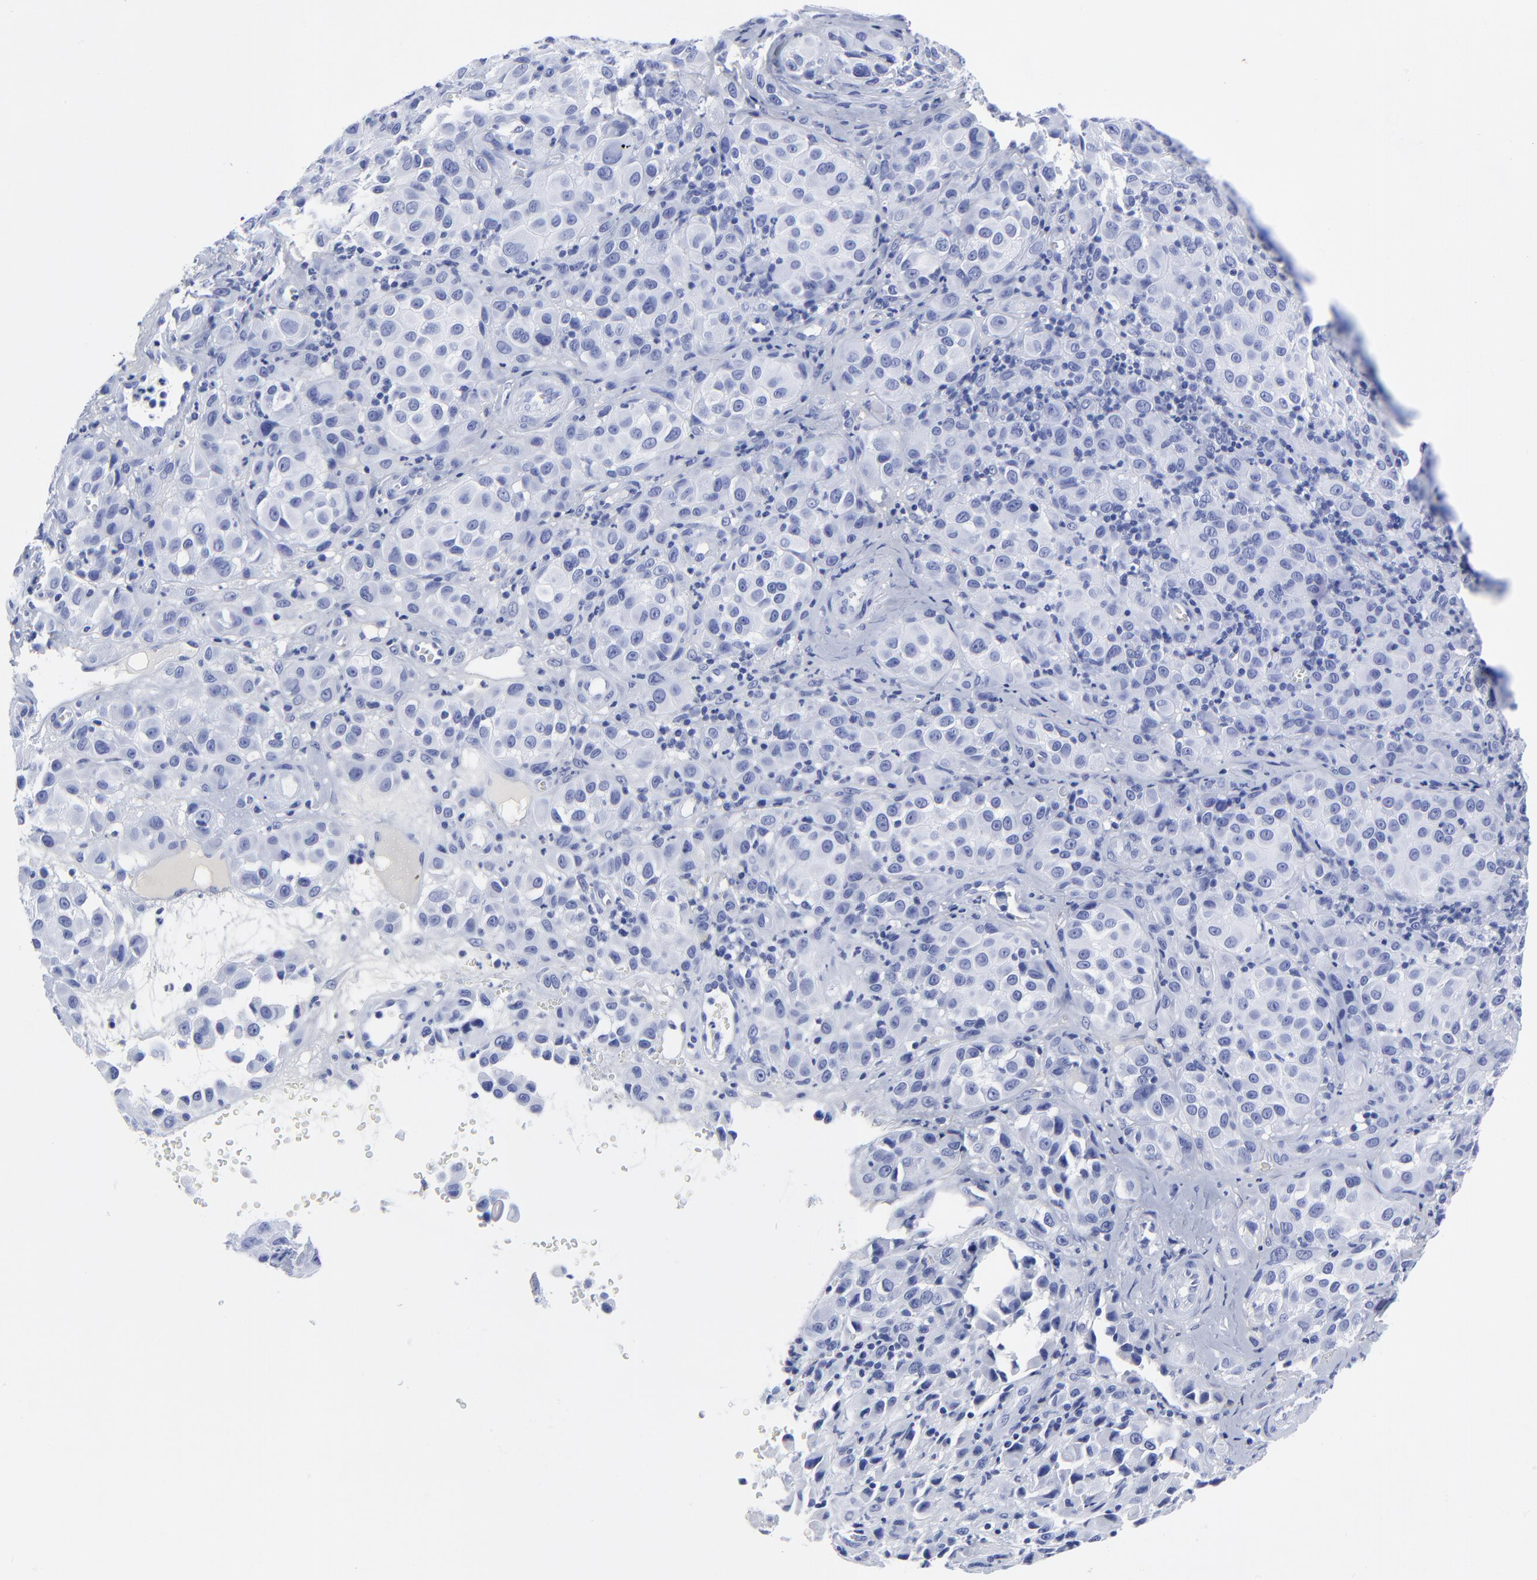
{"staining": {"intensity": "negative", "quantity": "none", "location": "none"}, "tissue": "melanoma", "cell_type": "Tumor cells", "image_type": "cancer", "snomed": [{"axis": "morphology", "description": "Malignant melanoma, NOS"}, {"axis": "topography", "description": "Skin"}], "caption": "High power microscopy micrograph of an immunohistochemistry micrograph of melanoma, revealing no significant expression in tumor cells.", "gene": "DCN", "patient": {"sex": "female", "age": 21}}